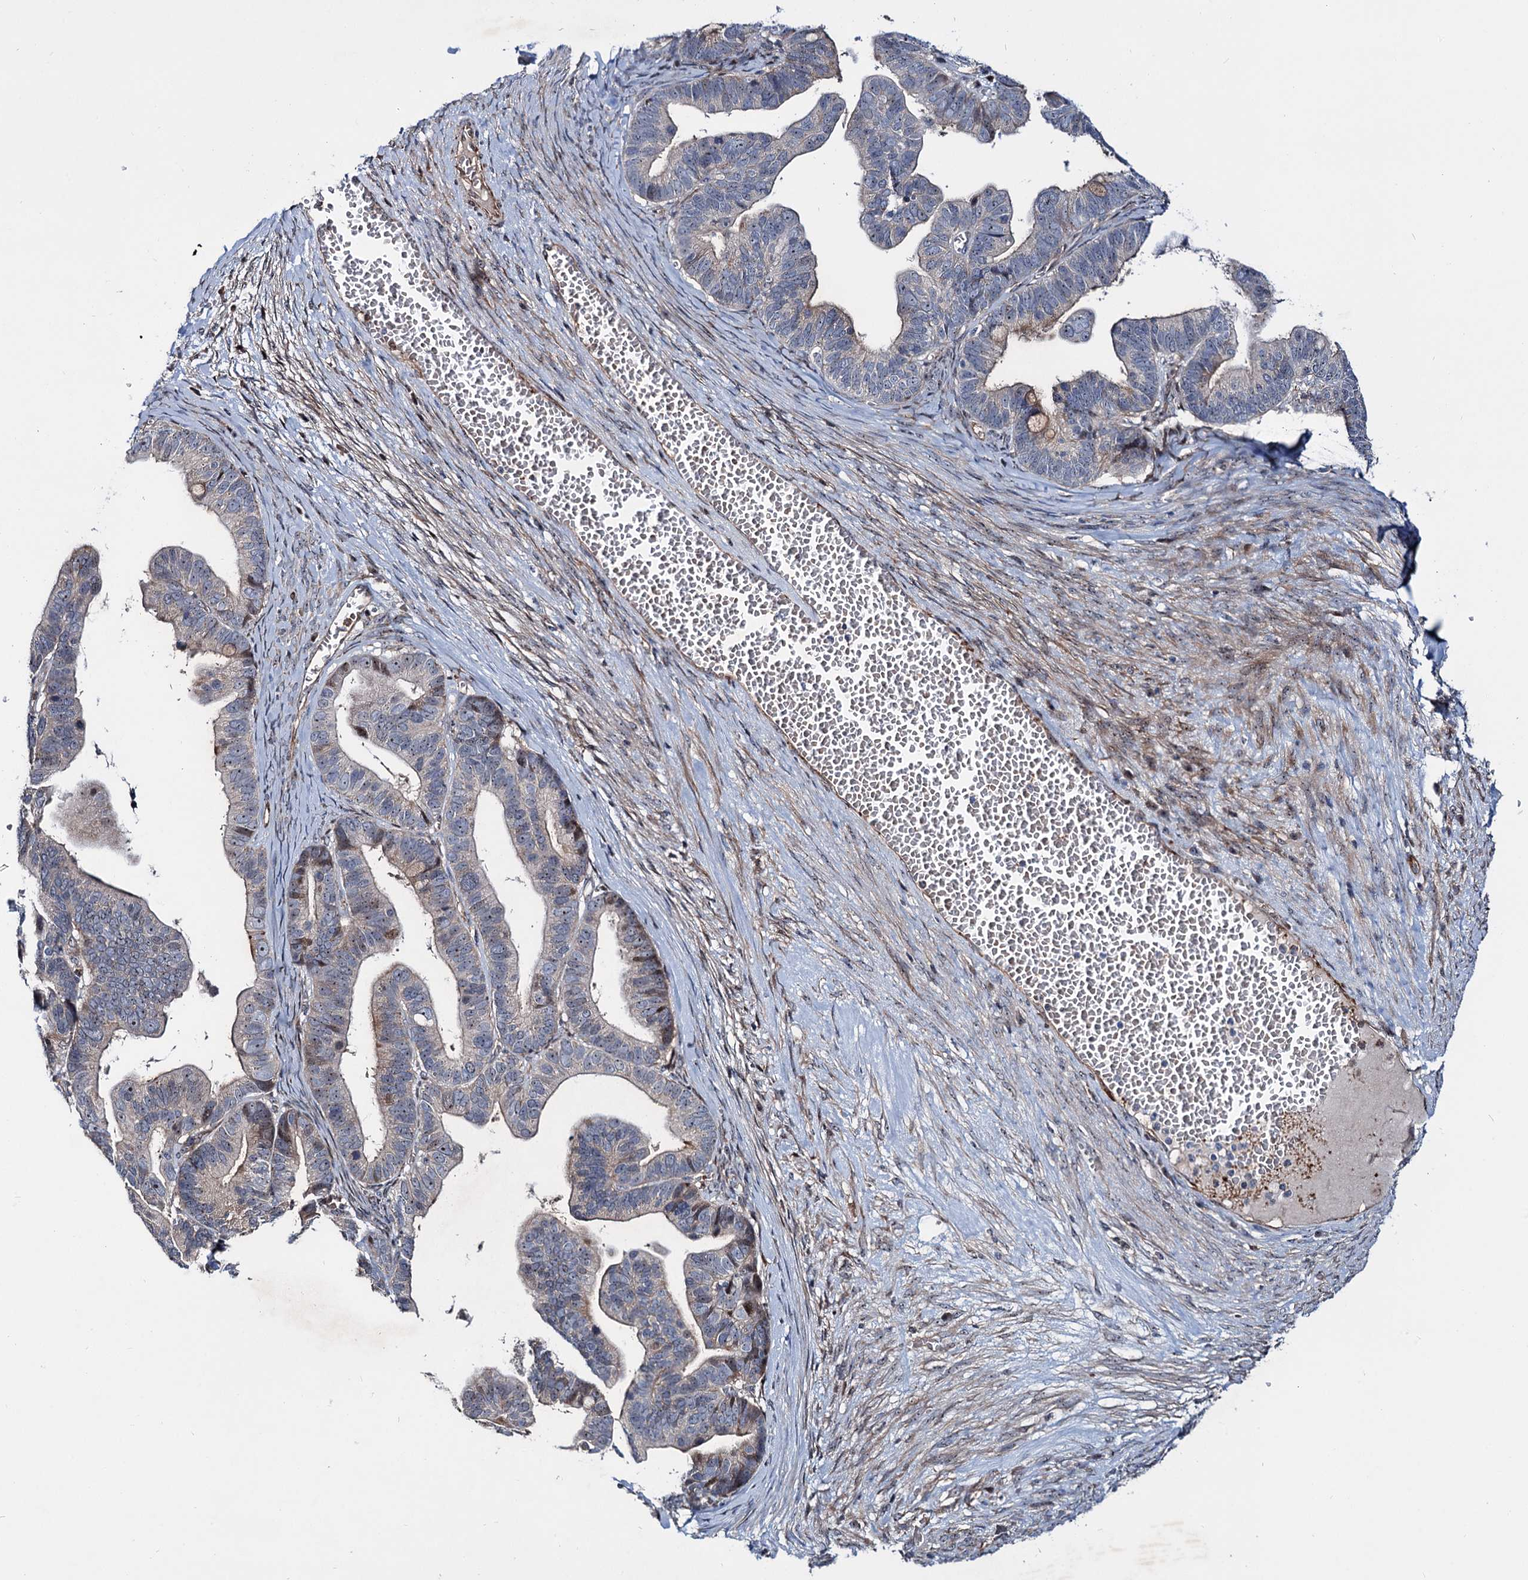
{"staining": {"intensity": "moderate", "quantity": "<25%", "location": "cytoplasmic/membranous"}, "tissue": "ovarian cancer", "cell_type": "Tumor cells", "image_type": "cancer", "snomed": [{"axis": "morphology", "description": "Cystadenocarcinoma, serous, NOS"}, {"axis": "topography", "description": "Ovary"}], "caption": "Immunohistochemistry (DAB (3,3'-diaminobenzidine)) staining of human serous cystadenocarcinoma (ovarian) demonstrates moderate cytoplasmic/membranous protein positivity in approximately <25% of tumor cells.", "gene": "PTDSS2", "patient": {"sex": "female", "age": 56}}